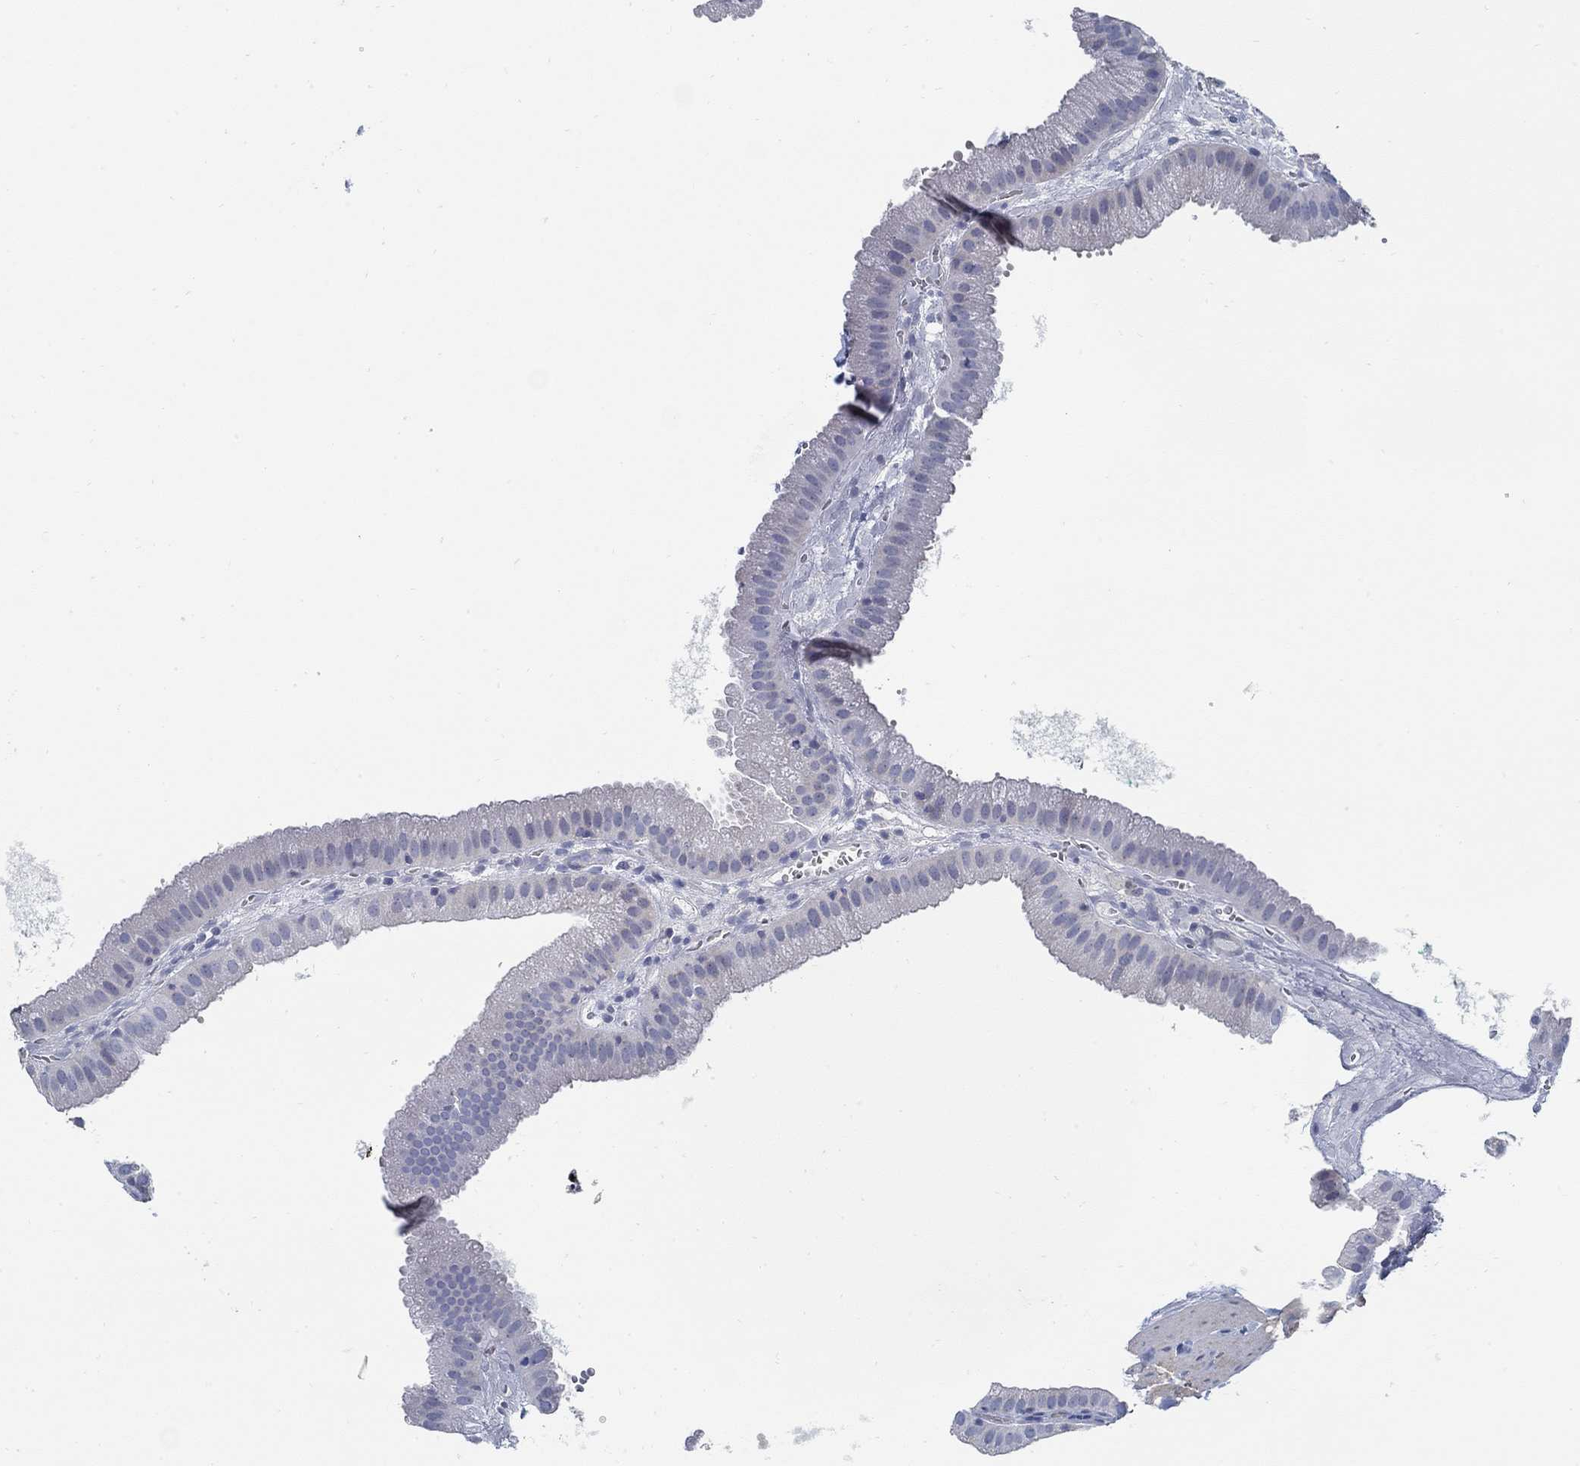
{"staining": {"intensity": "negative", "quantity": "none", "location": "none"}, "tissue": "gallbladder", "cell_type": "Glandular cells", "image_type": "normal", "snomed": [{"axis": "morphology", "description": "Normal tissue, NOS"}, {"axis": "topography", "description": "Gallbladder"}], "caption": "Human gallbladder stained for a protein using IHC reveals no expression in glandular cells.", "gene": "C15orf39", "patient": {"sex": "male", "age": 67}}